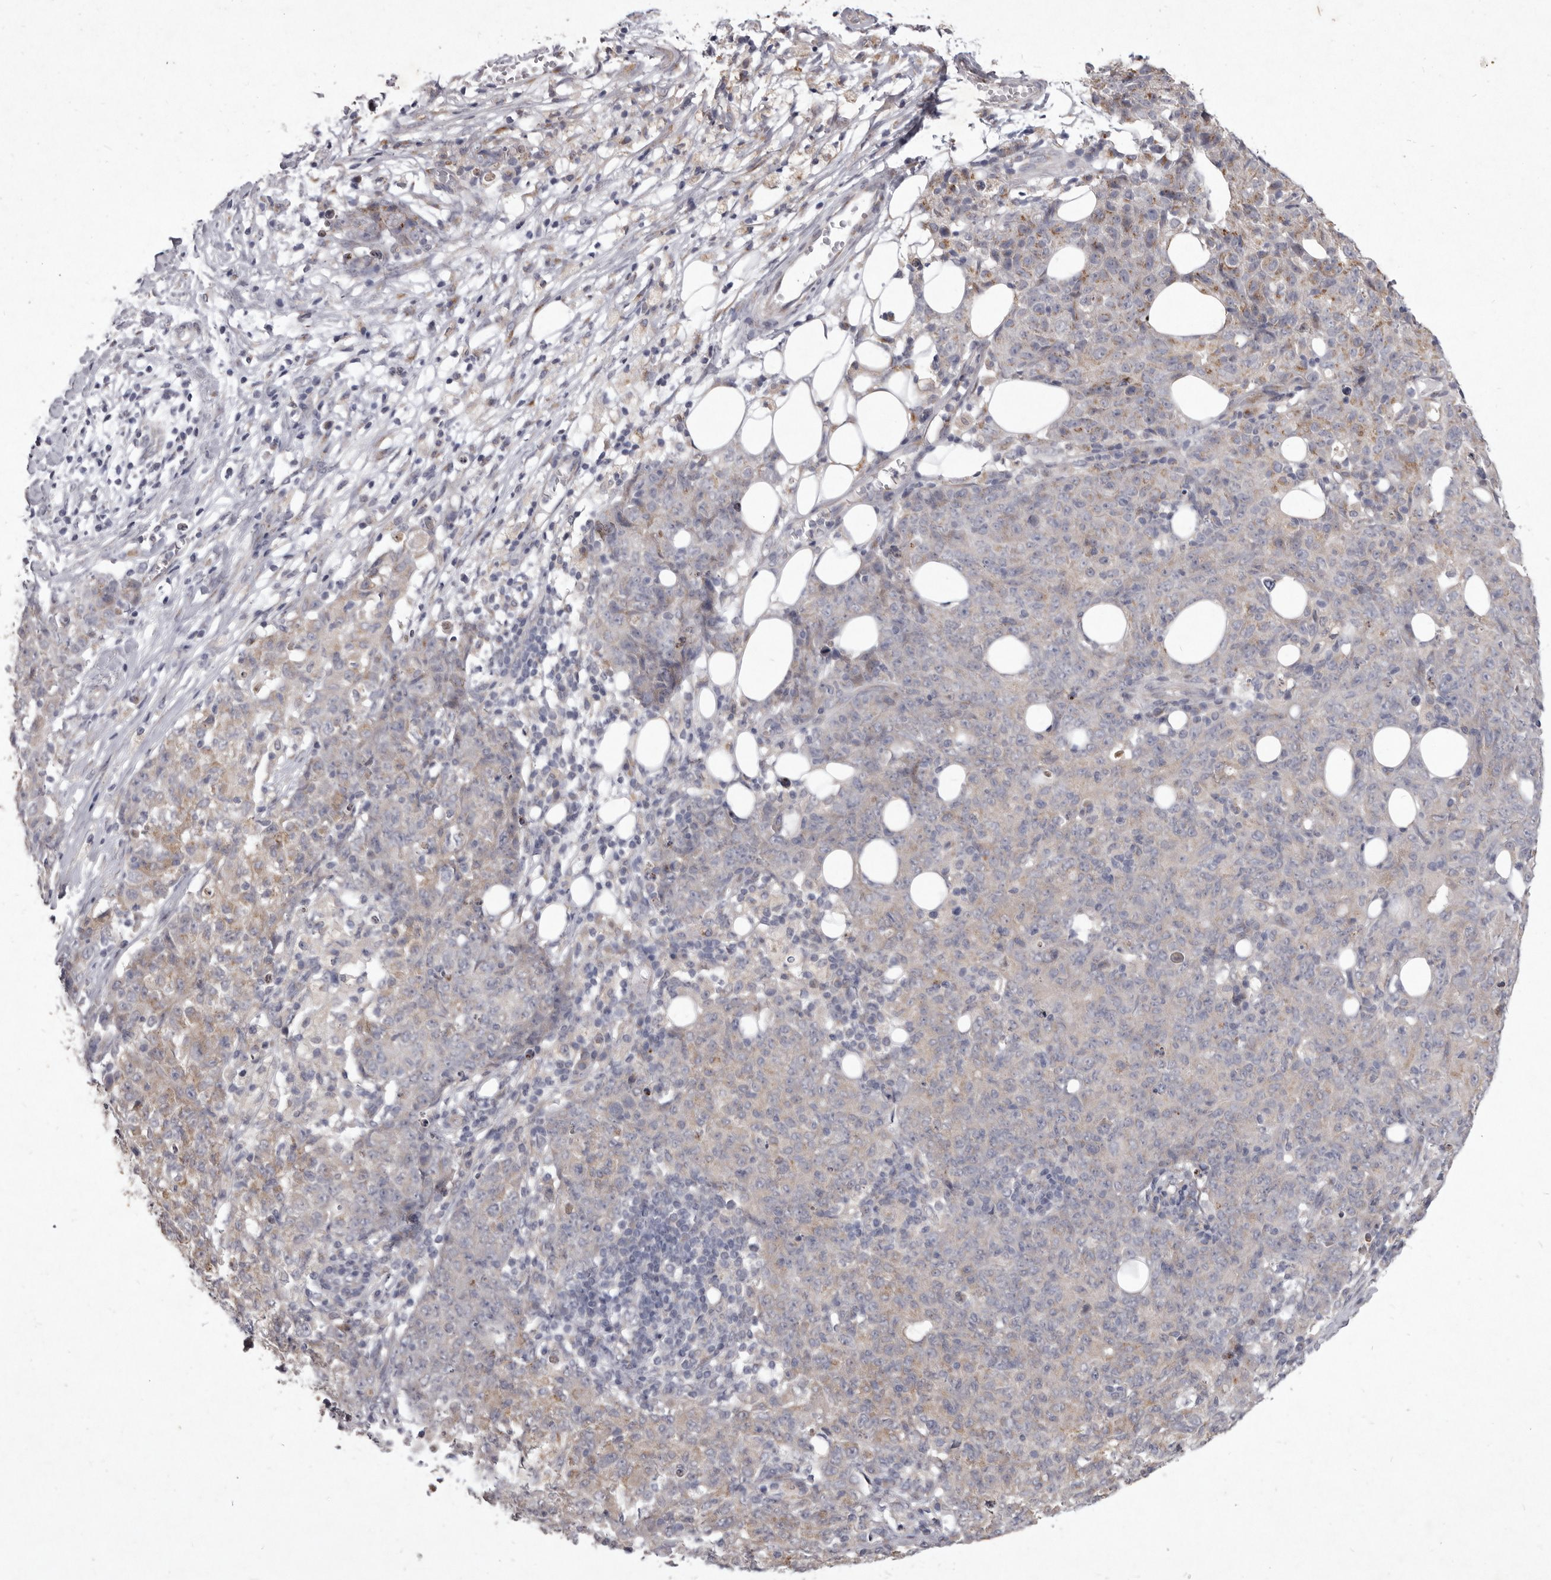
{"staining": {"intensity": "weak", "quantity": "25%-75%", "location": "cytoplasmic/membranous"}, "tissue": "ovarian cancer", "cell_type": "Tumor cells", "image_type": "cancer", "snomed": [{"axis": "morphology", "description": "Carcinoma, endometroid"}, {"axis": "topography", "description": "Ovary"}], "caption": "DAB immunohistochemical staining of ovarian cancer displays weak cytoplasmic/membranous protein staining in about 25%-75% of tumor cells. The protein is shown in brown color, while the nuclei are stained blue.", "gene": "P2RX6", "patient": {"sex": "female", "age": 42}}